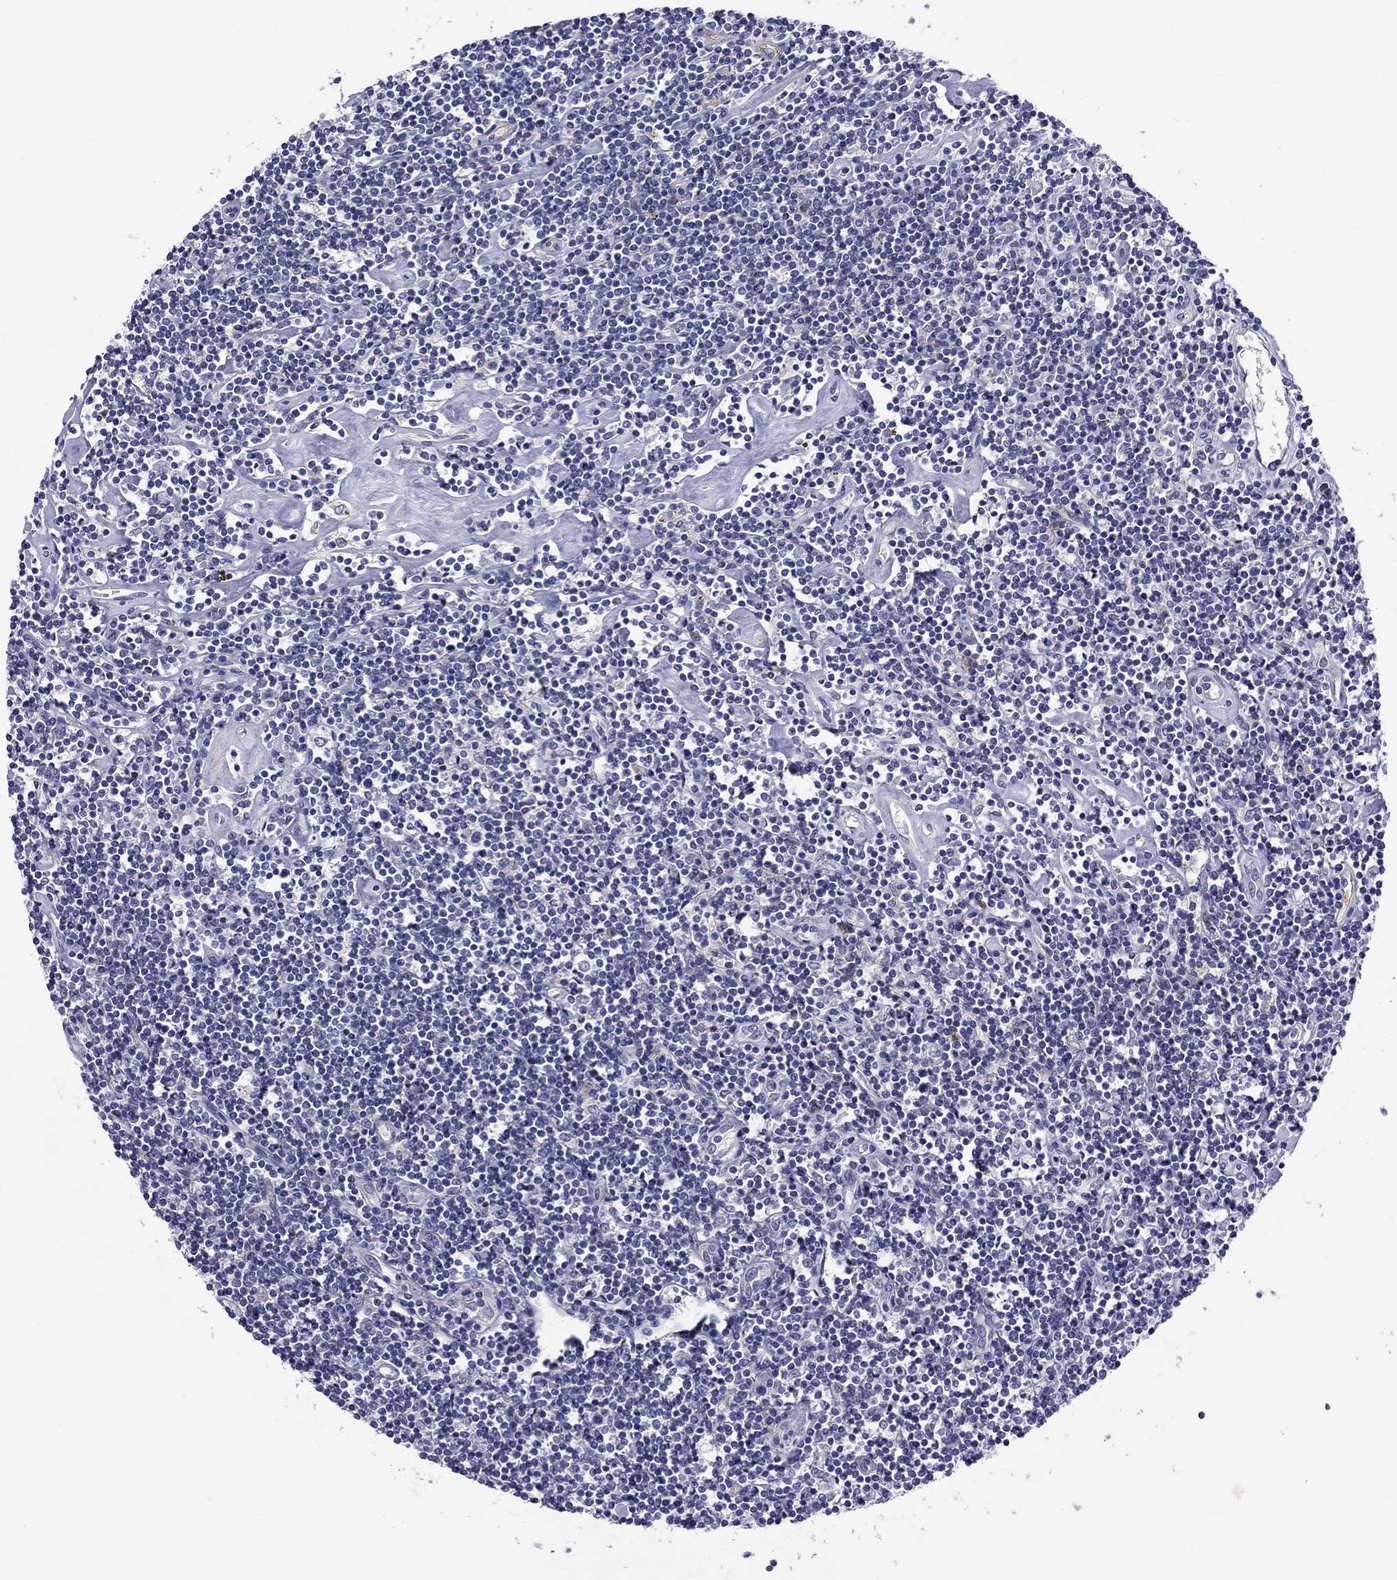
{"staining": {"intensity": "negative", "quantity": "none", "location": "none"}, "tissue": "lymphoma", "cell_type": "Tumor cells", "image_type": "cancer", "snomed": [{"axis": "morphology", "description": "Hodgkin's disease, NOS"}, {"axis": "topography", "description": "Lymph node"}], "caption": "DAB immunohistochemical staining of lymphoma reveals no significant staining in tumor cells.", "gene": "CNDP1", "patient": {"sex": "male", "age": 40}}